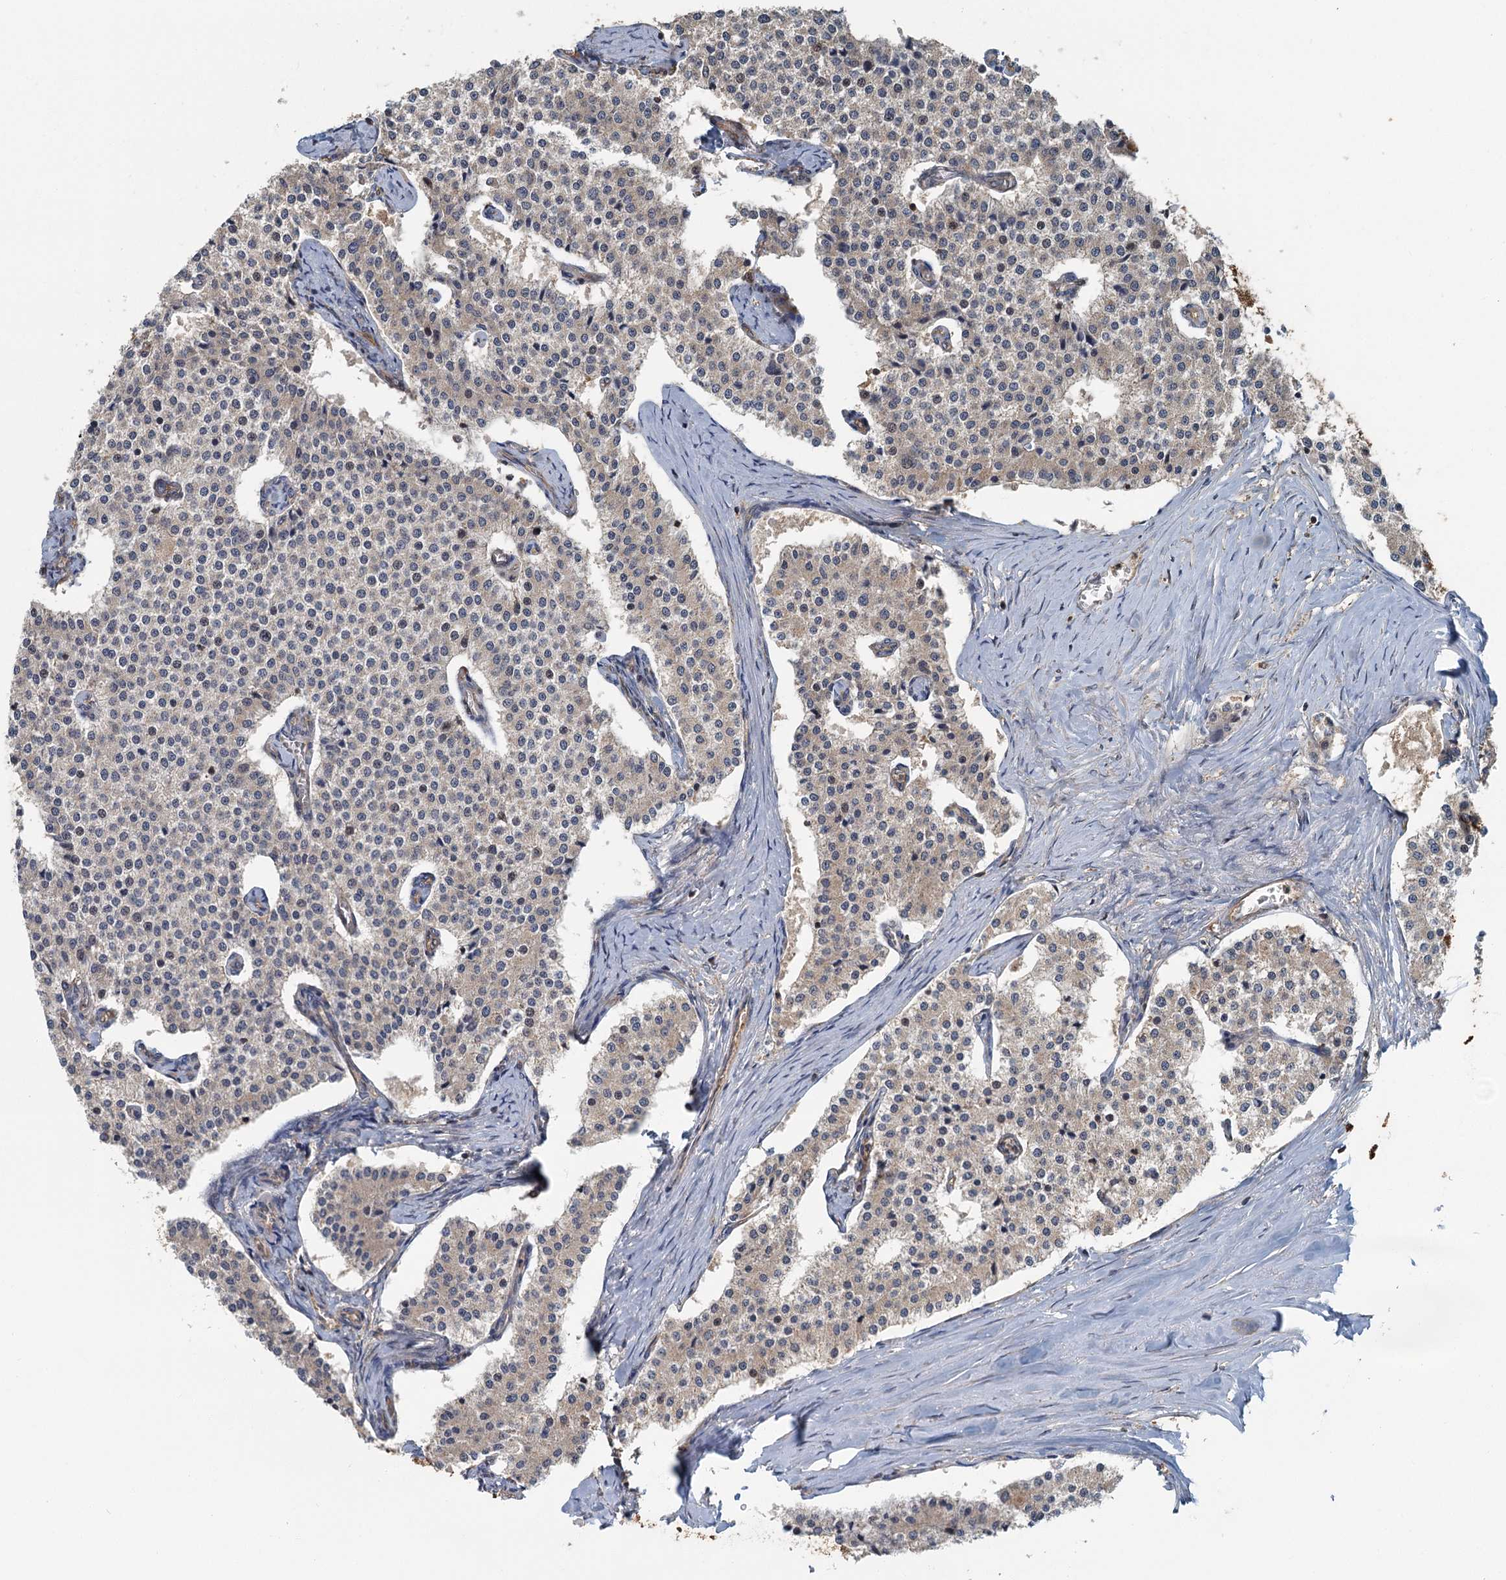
{"staining": {"intensity": "weak", "quantity": "<25%", "location": "cytoplasmic/membranous"}, "tissue": "carcinoid", "cell_type": "Tumor cells", "image_type": "cancer", "snomed": [{"axis": "morphology", "description": "Carcinoid, malignant, NOS"}, {"axis": "topography", "description": "Colon"}], "caption": "Protein analysis of carcinoid exhibits no significant positivity in tumor cells.", "gene": "ZNF527", "patient": {"sex": "female", "age": 52}}